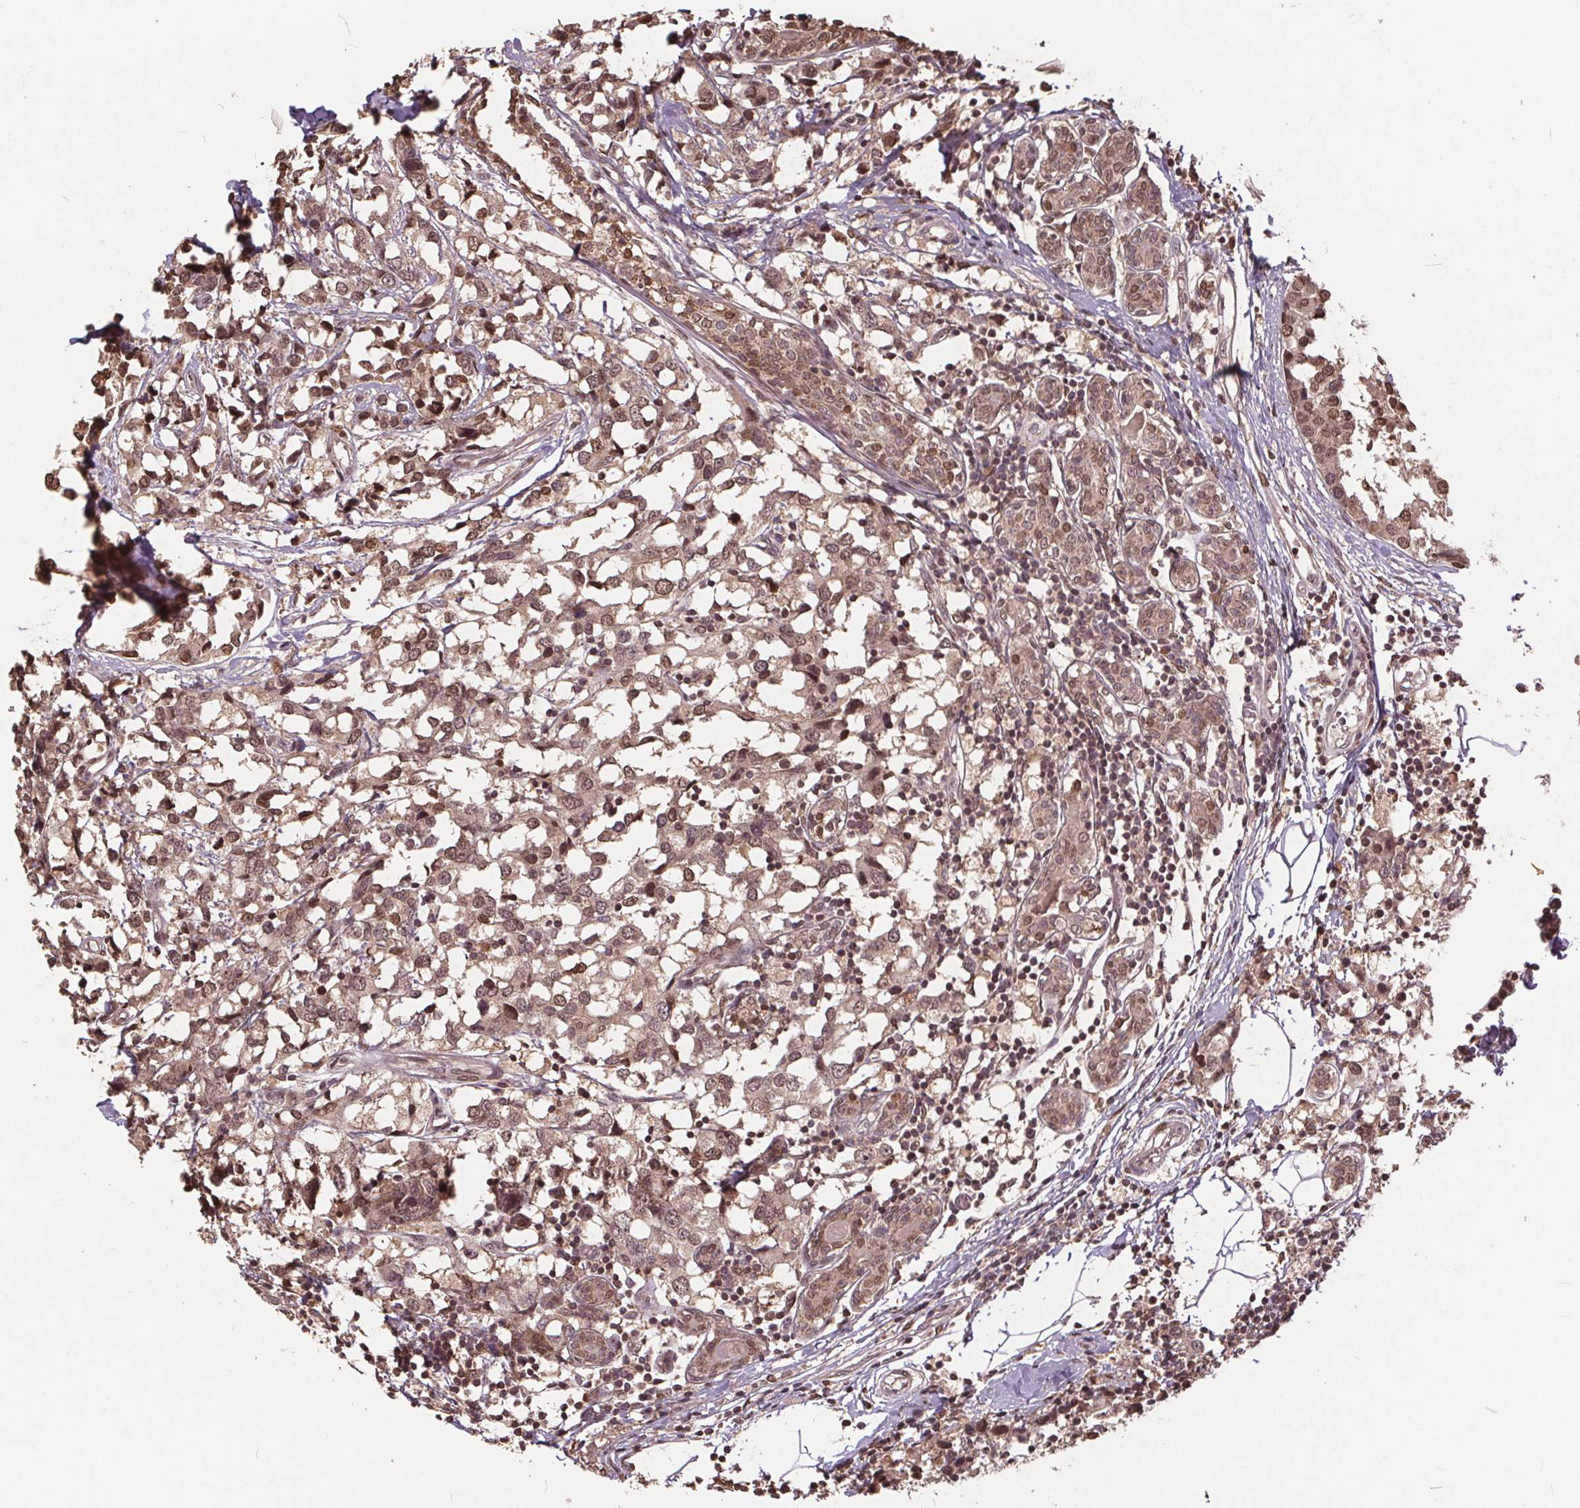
{"staining": {"intensity": "moderate", "quantity": ">75%", "location": "nuclear"}, "tissue": "breast cancer", "cell_type": "Tumor cells", "image_type": "cancer", "snomed": [{"axis": "morphology", "description": "Lobular carcinoma"}, {"axis": "topography", "description": "Breast"}], "caption": "Immunohistochemistry (DAB) staining of breast lobular carcinoma shows moderate nuclear protein positivity in about >75% of tumor cells.", "gene": "HIF1AN", "patient": {"sex": "female", "age": 59}}